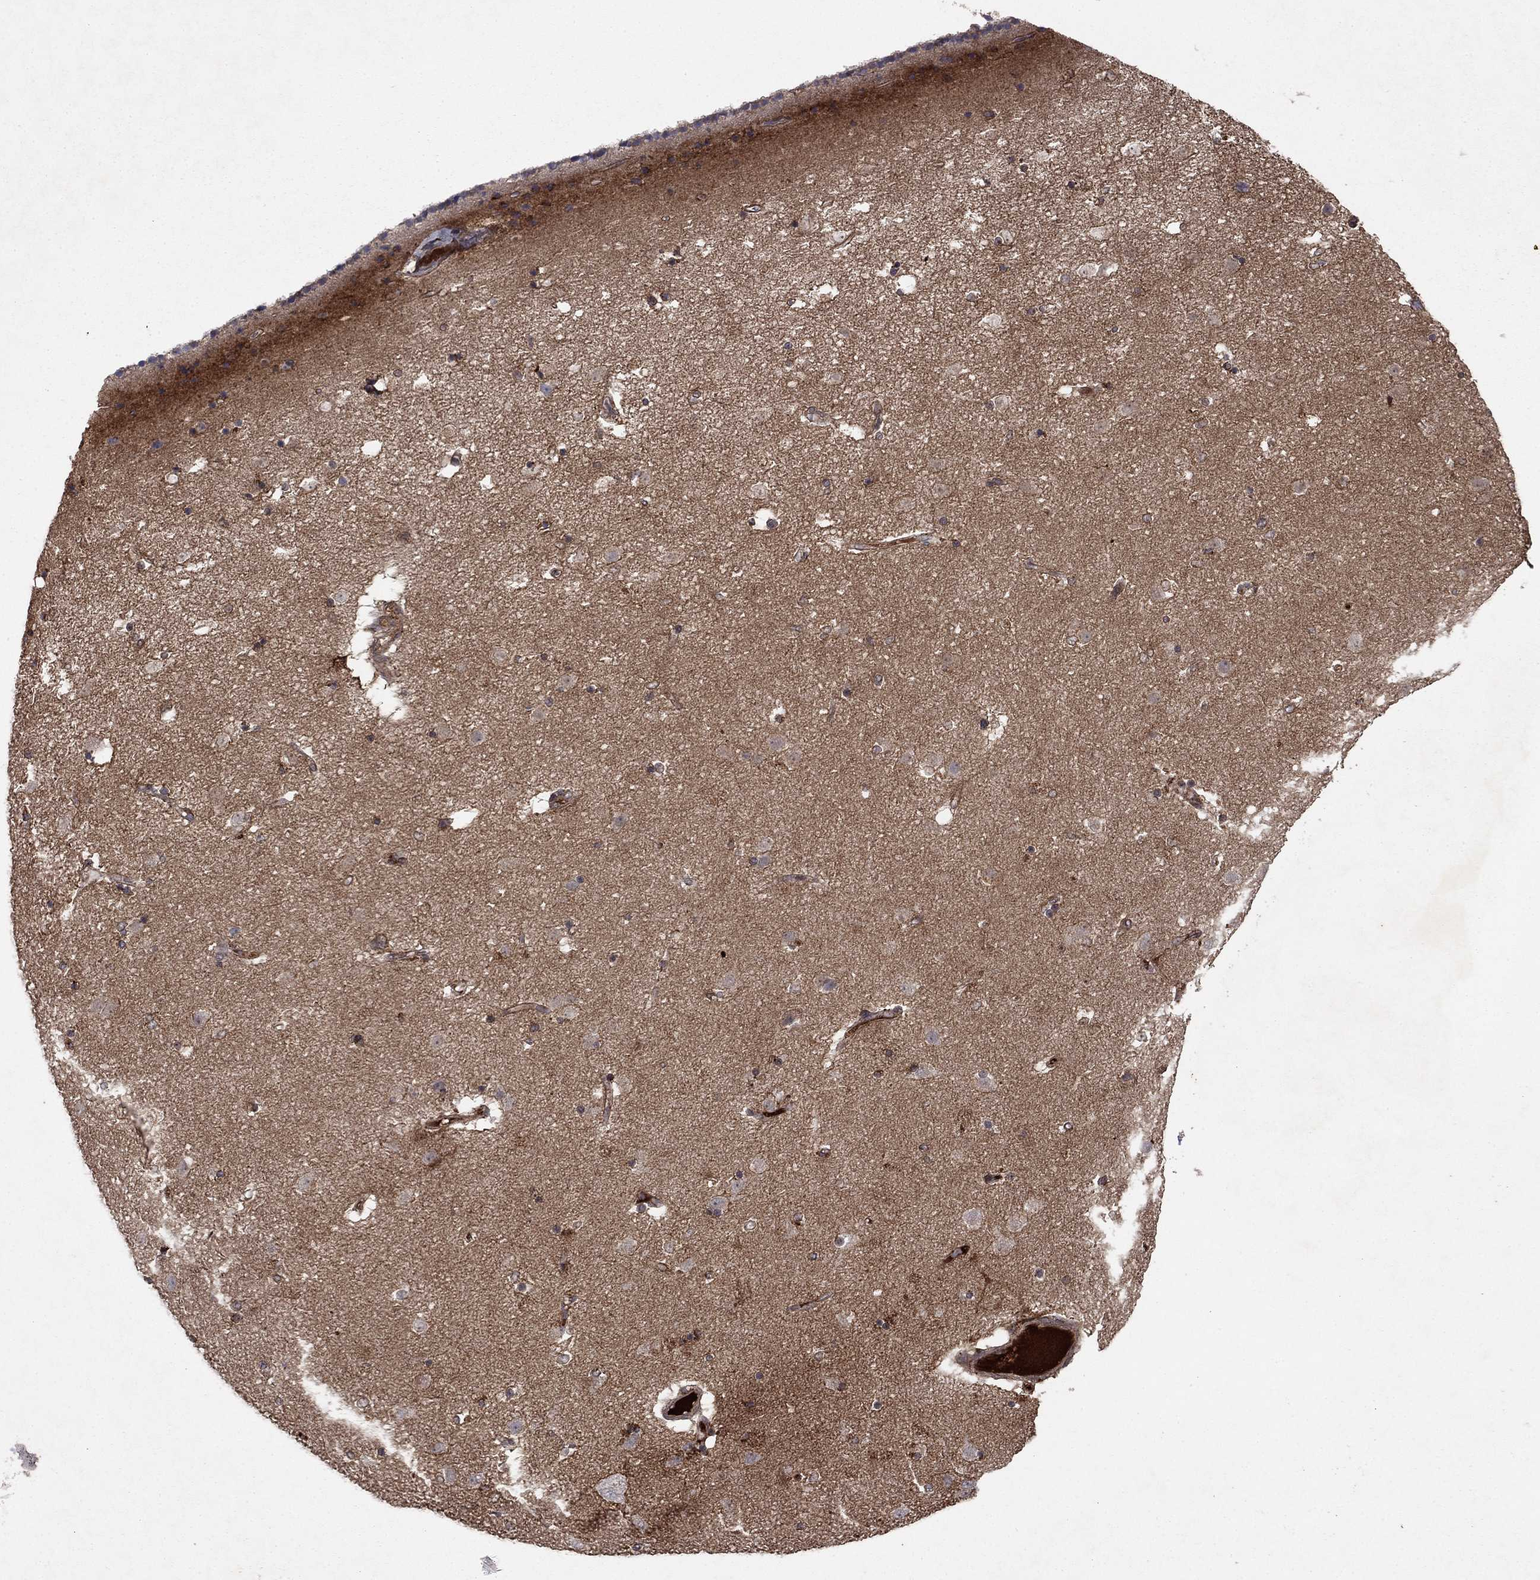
{"staining": {"intensity": "strong", "quantity": "25%-75%", "location": "cytoplasmic/membranous,nuclear"}, "tissue": "caudate", "cell_type": "Glial cells", "image_type": "normal", "snomed": [{"axis": "morphology", "description": "Normal tissue, NOS"}, {"axis": "topography", "description": "Lateral ventricle wall"}], "caption": "Protein positivity by IHC reveals strong cytoplasmic/membranous,nuclear positivity in about 25%-75% of glial cells in benign caudate.", "gene": "PTGDS", "patient": {"sex": "female", "age": 71}}